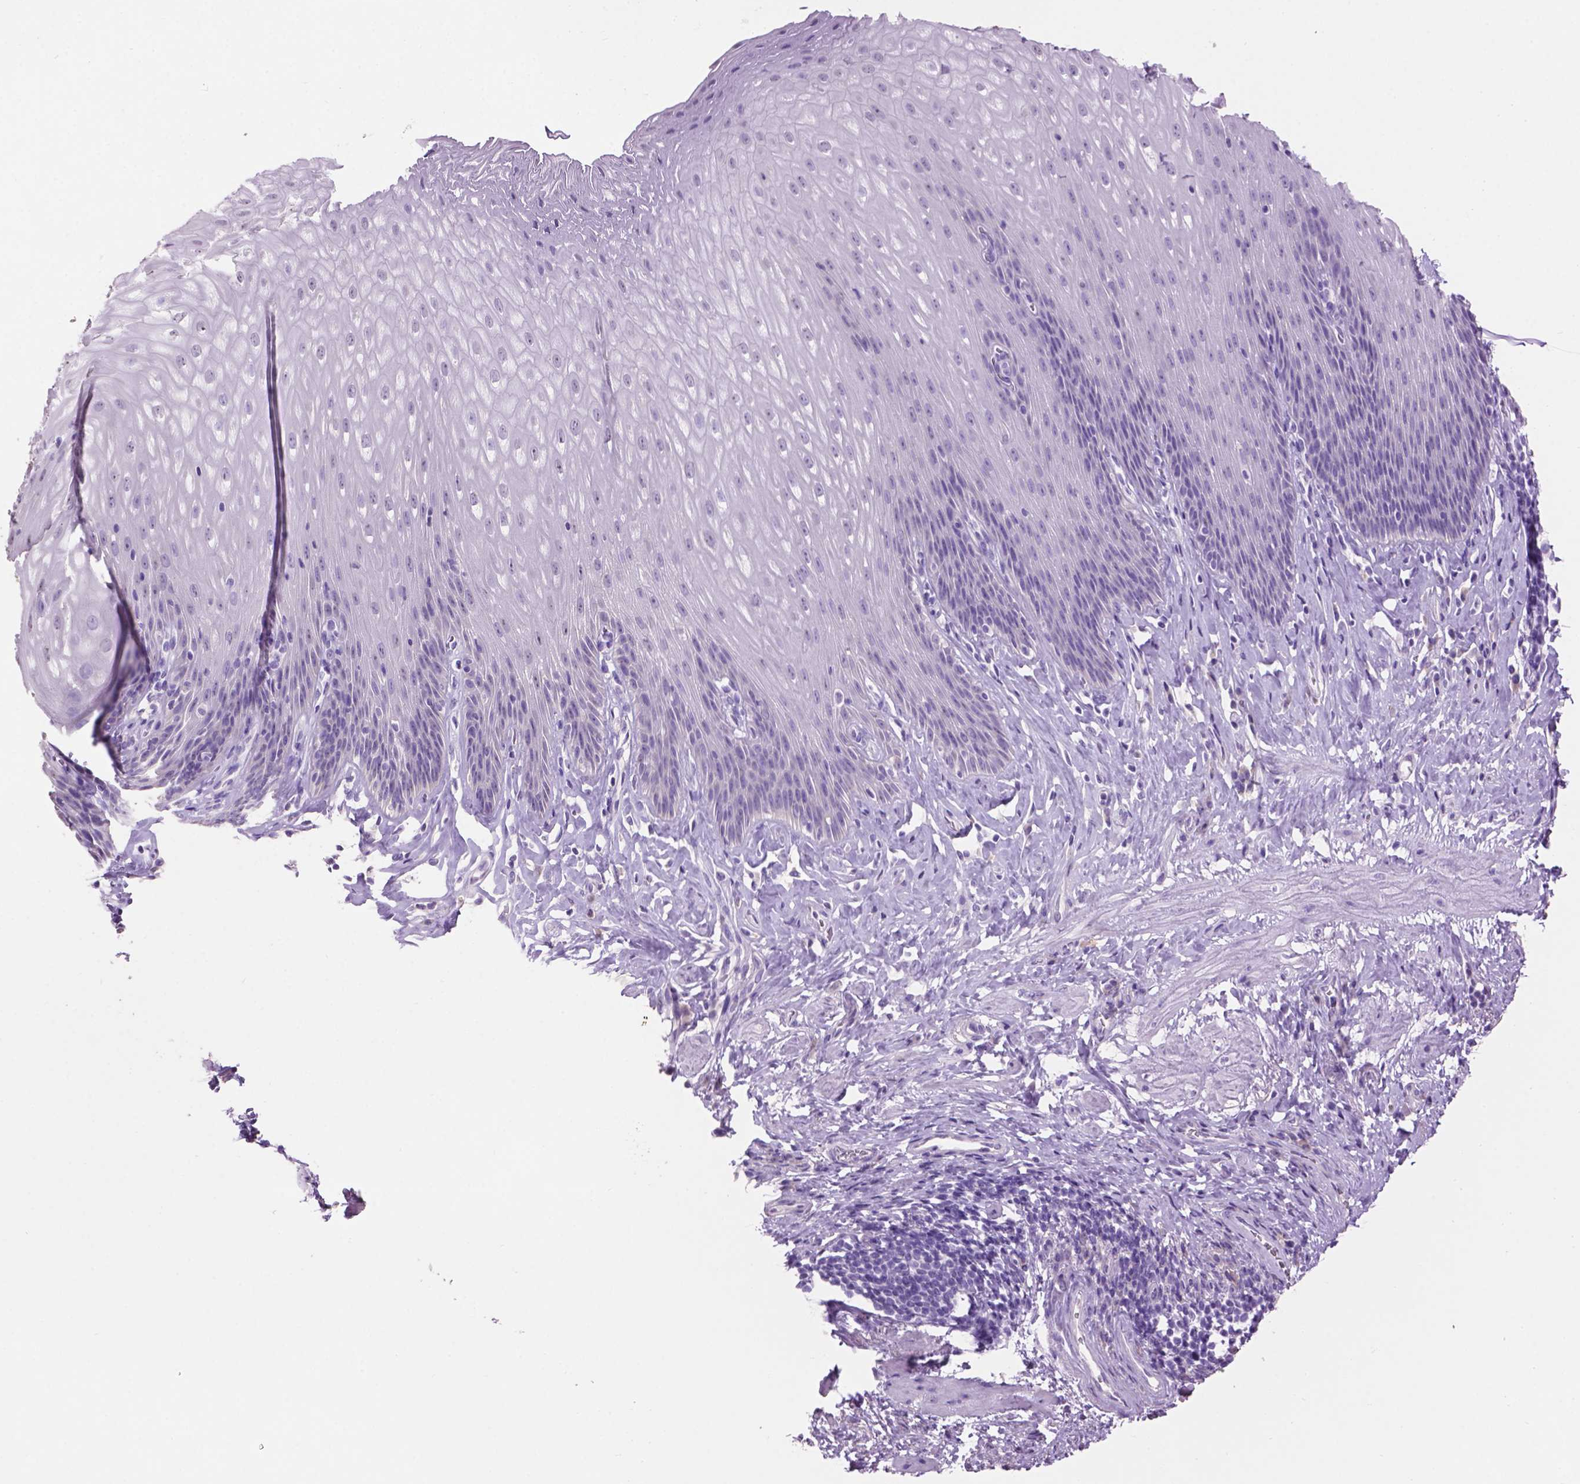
{"staining": {"intensity": "negative", "quantity": "none", "location": "none"}, "tissue": "esophagus", "cell_type": "Squamous epithelial cells", "image_type": "normal", "snomed": [{"axis": "morphology", "description": "Normal tissue, NOS"}, {"axis": "topography", "description": "Esophagus"}], "caption": "The image reveals no staining of squamous epithelial cells in benign esophagus. Brightfield microscopy of immunohistochemistry (IHC) stained with DAB (3,3'-diaminobenzidine) (brown) and hematoxylin (blue), captured at high magnification.", "gene": "CRYBA4", "patient": {"sex": "female", "age": 61}}